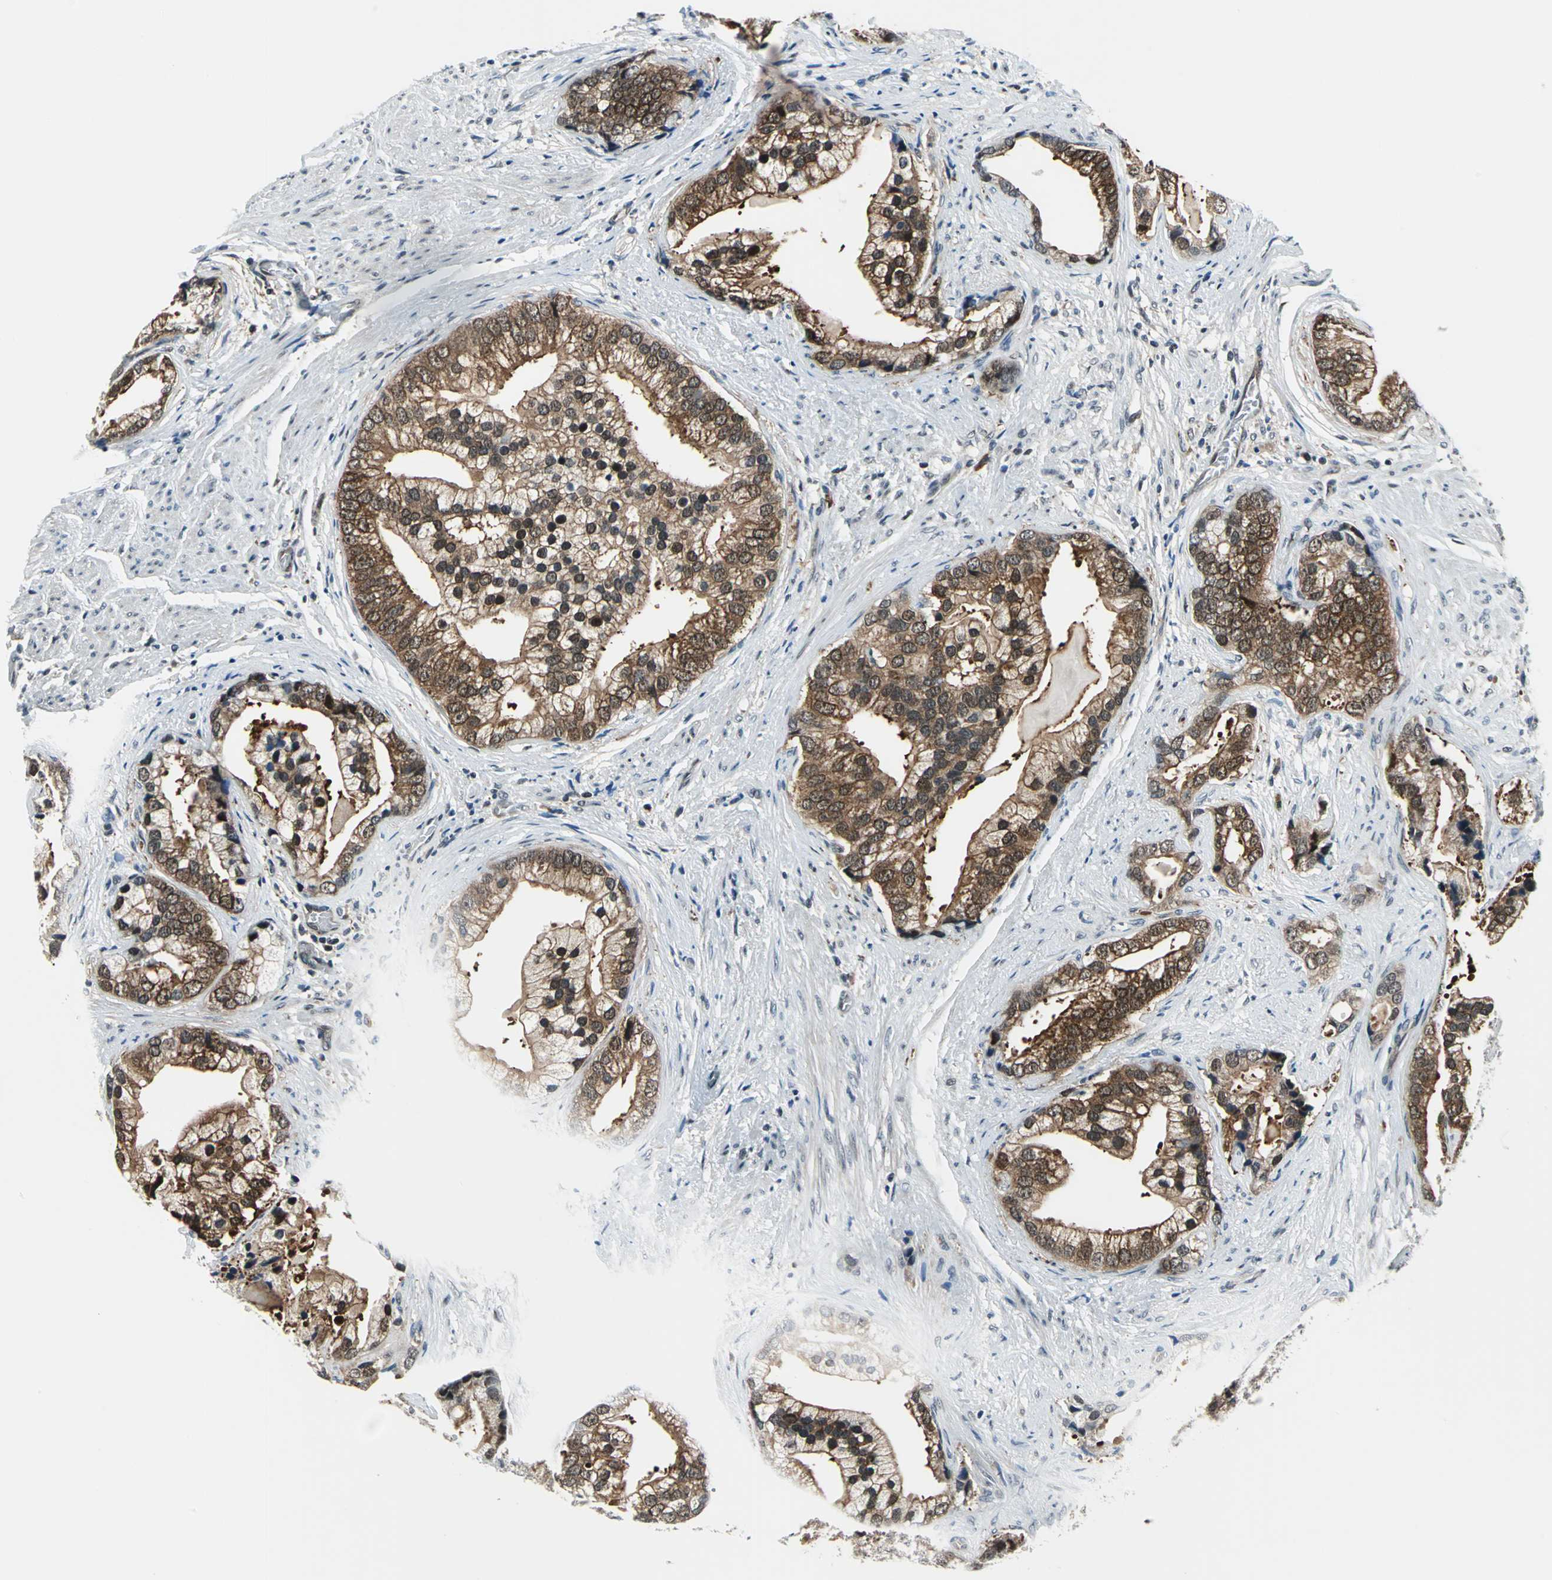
{"staining": {"intensity": "strong", "quantity": ">75%", "location": "cytoplasmic/membranous,nuclear"}, "tissue": "prostate cancer", "cell_type": "Tumor cells", "image_type": "cancer", "snomed": [{"axis": "morphology", "description": "Adenocarcinoma, Low grade"}, {"axis": "topography", "description": "Prostate"}], "caption": "Tumor cells show strong cytoplasmic/membranous and nuclear positivity in about >75% of cells in prostate cancer (adenocarcinoma (low-grade)).", "gene": "POLR3K", "patient": {"sex": "male", "age": 71}}